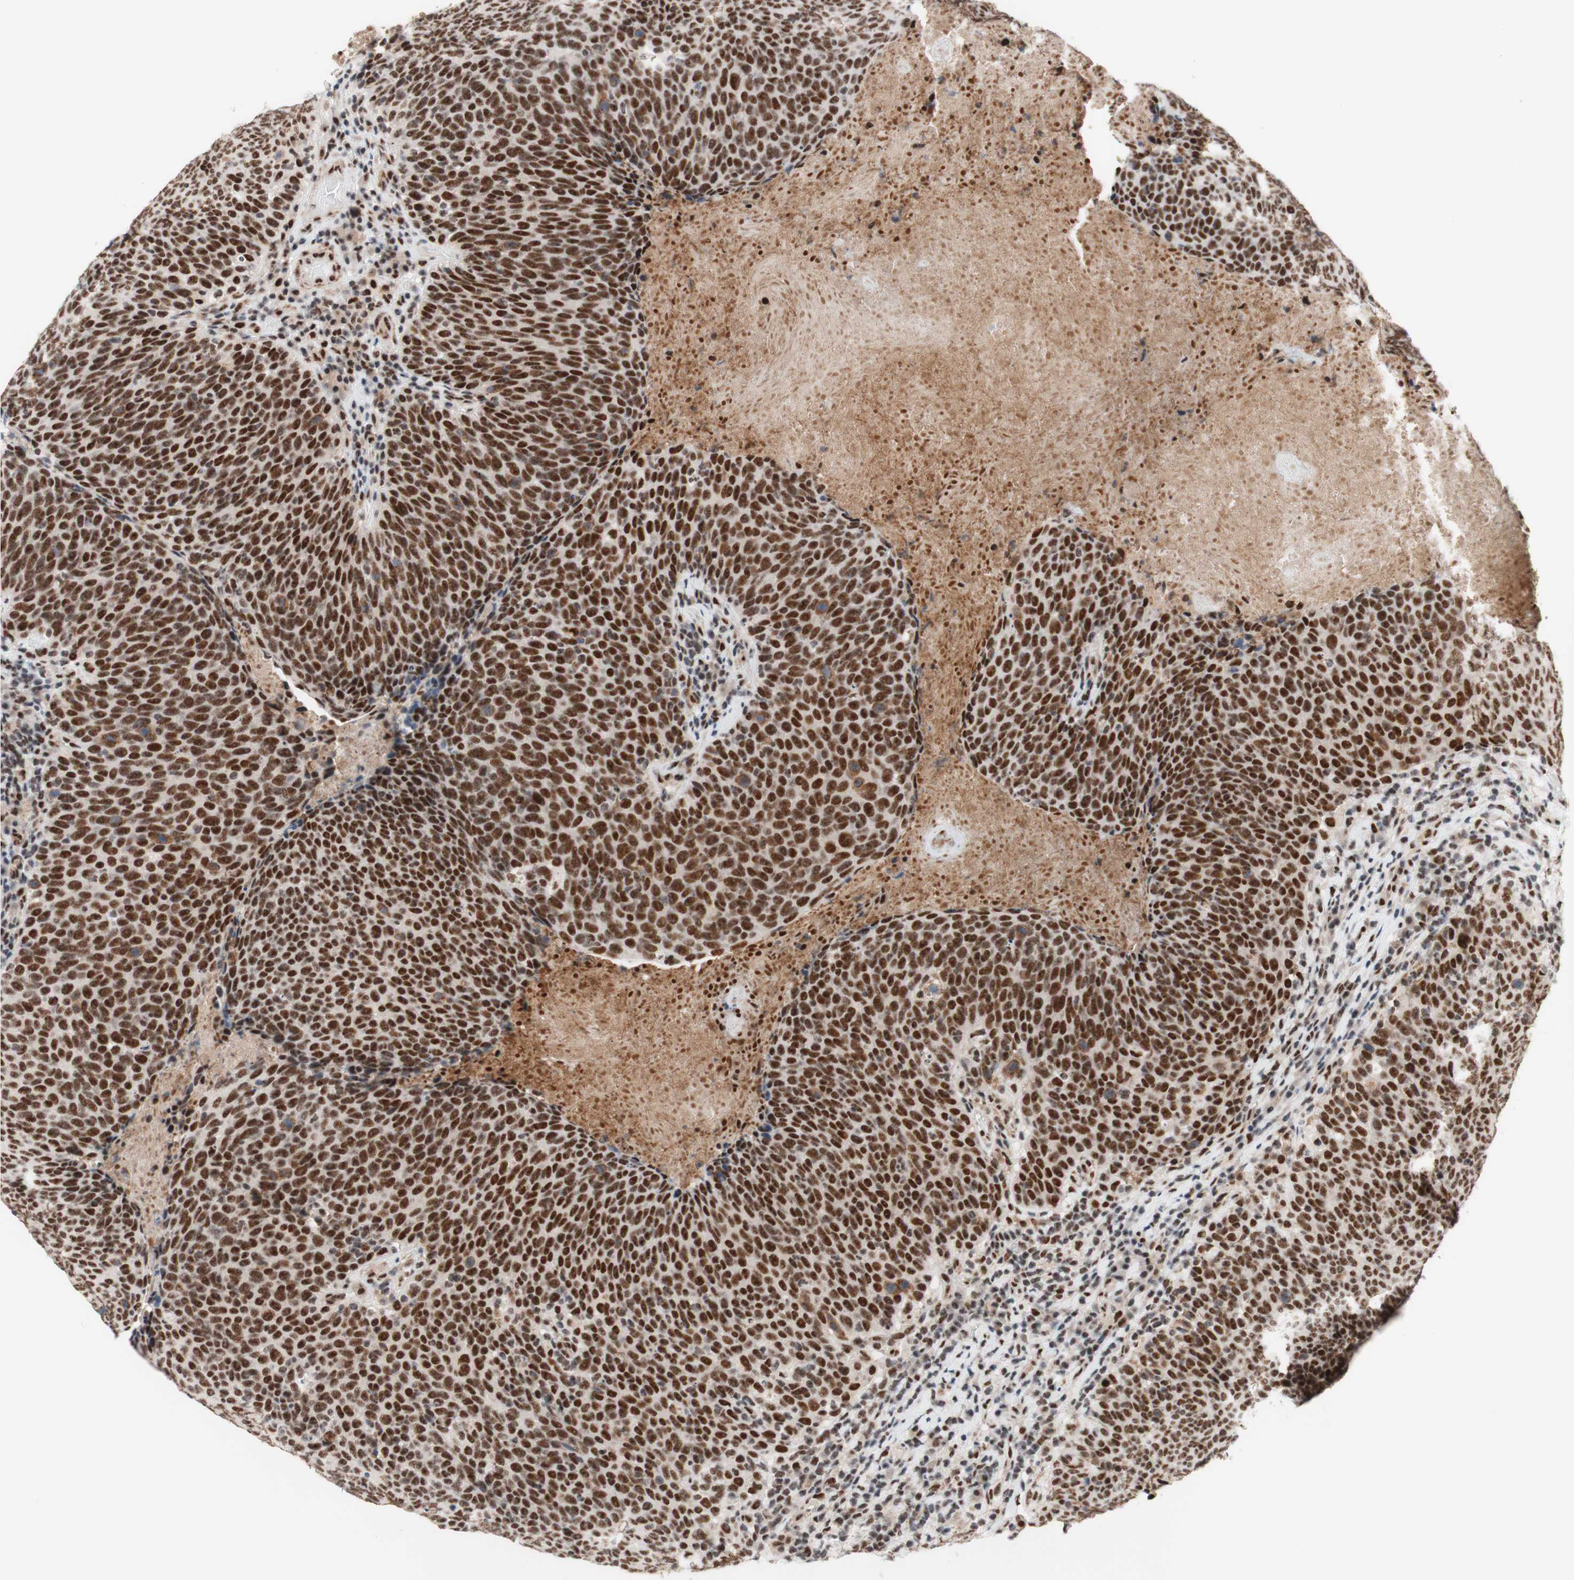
{"staining": {"intensity": "strong", "quantity": ">75%", "location": "nuclear"}, "tissue": "head and neck cancer", "cell_type": "Tumor cells", "image_type": "cancer", "snomed": [{"axis": "morphology", "description": "Squamous cell carcinoma, NOS"}, {"axis": "morphology", "description": "Squamous cell carcinoma, metastatic, NOS"}, {"axis": "topography", "description": "Lymph node"}, {"axis": "topography", "description": "Head-Neck"}], "caption": "Immunohistochemistry (IHC) histopathology image of neoplastic tissue: squamous cell carcinoma (head and neck) stained using immunohistochemistry (IHC) shows high levels of strong protein expression localized specifically in the nuclear of tumor cells, appearing as a nuclear brown color.", "gene": "PRPF19", "patient": {"sex": "male", "age": 62}}